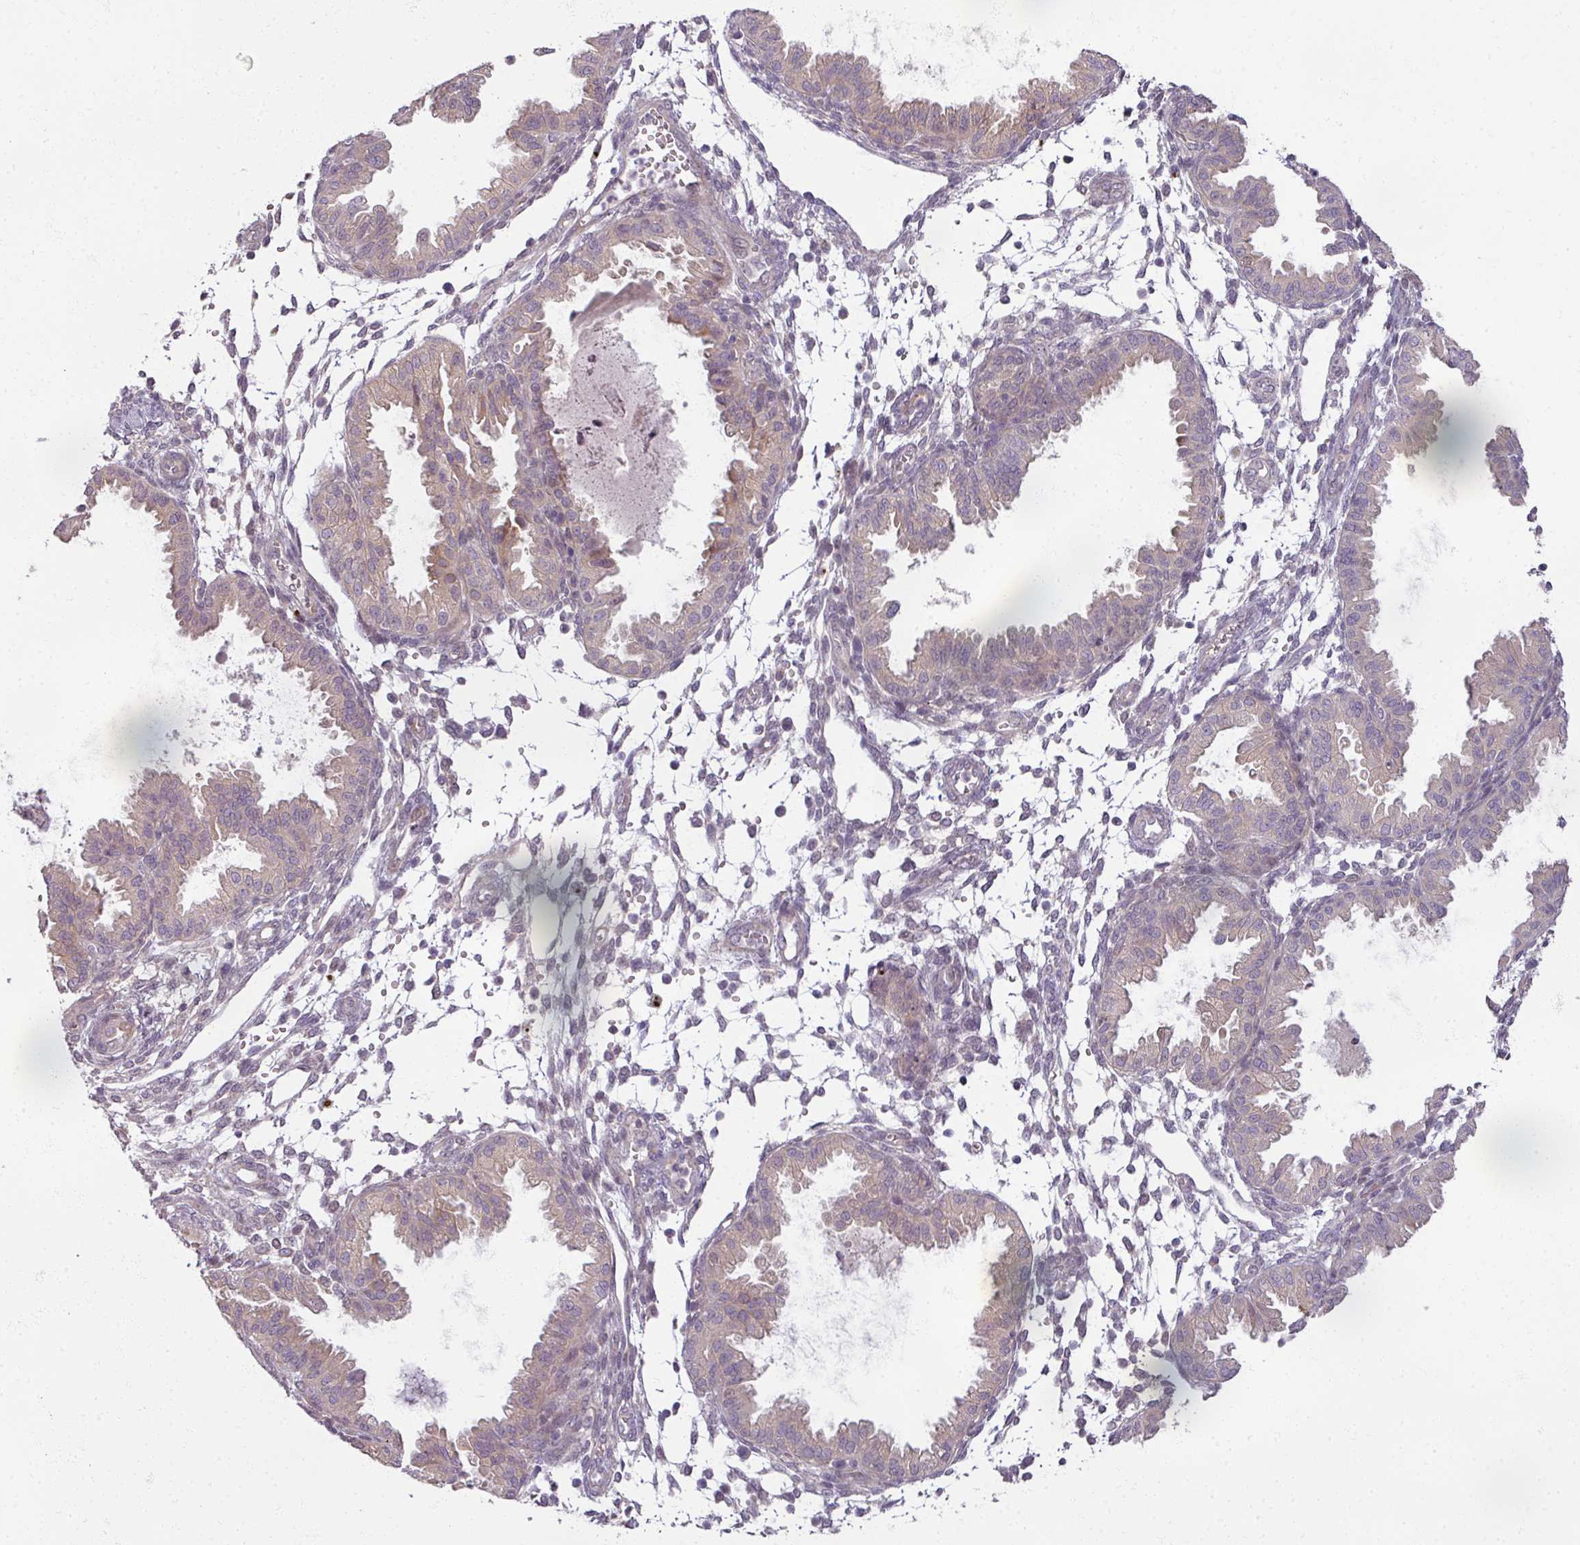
{"staining": {"intensity": "weak", "quantity": "<25%", "location": "cytoplasmic/membranous"}, "tissue": "endometrium", "cell_type": "Cells in endometrial stroma", "image_type": "normal", "snomed": [{"axis": "morphology", "description": "Normal tissue, NOS"}, {"axis": "topography", "description": "Endometrium"}], "caption": "This is an immunohistochemistry micrograph of normal human endometrium. There is no expression in cells in endometrial stroma.", "gene": "MYMK", "patient": {"sex": "female", "age": 33}}